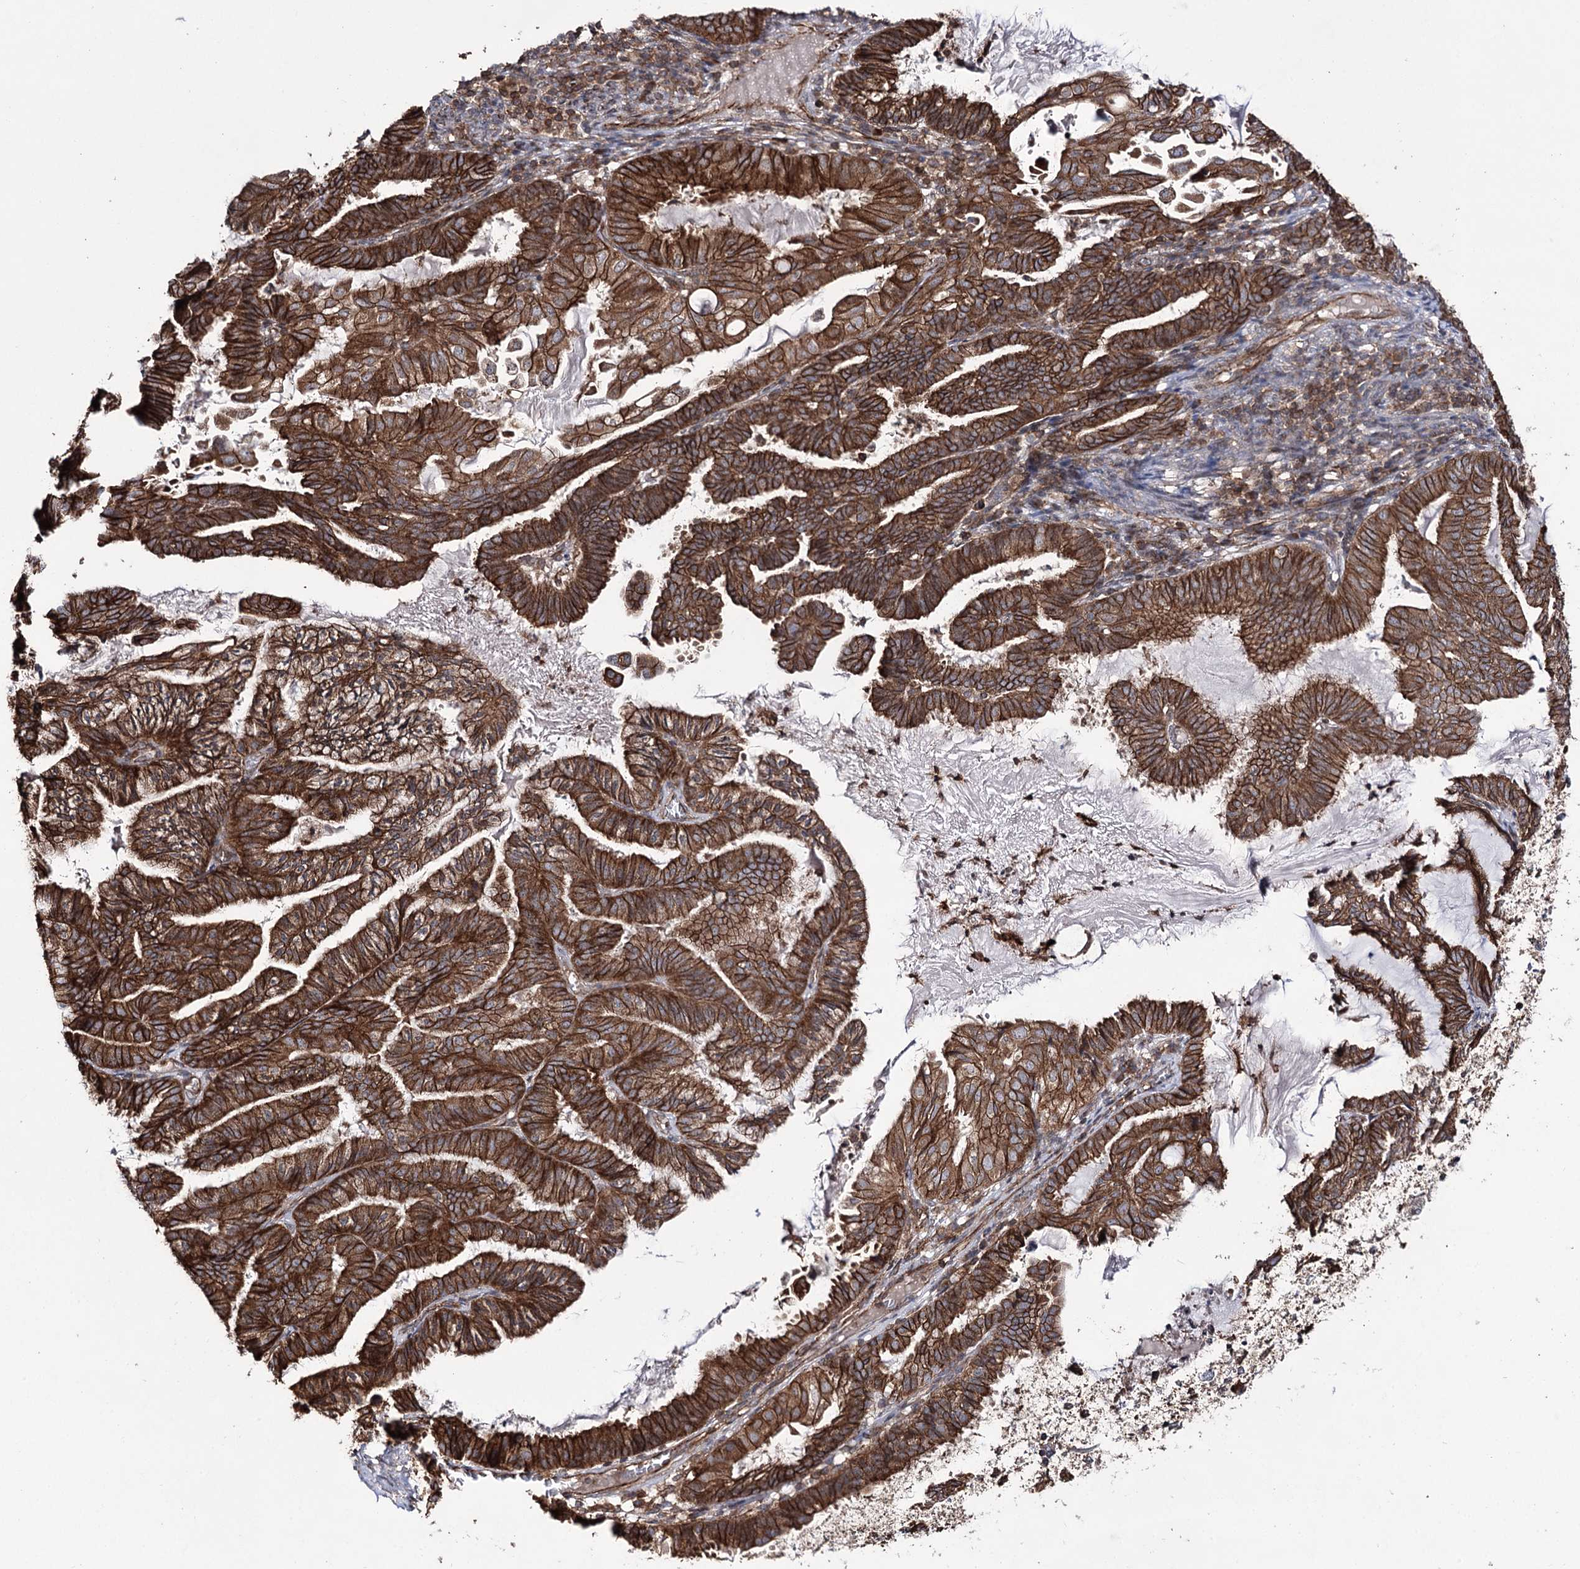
{"staining": {"intensity": "strong", "quantity": ">75%", "location": "cytoplasmic/membranous"}, "tissue": "endometrial cancer", "cell_type": "Tumor cells", "image_type": "cancer", "snomed": [{"axis": "morphology", "description": "Adenocarcinoma, NOS"}, {"axis": "topography", "description": "Endometrium"}], "caption": "Immunohistochemistry (IHC) photomicrograph of neoplastic tissue: human adenocarcinoma (endometrial) stained using IHC demonstrates high levels of strong protein expression localized specifically in the cytoplasmic/membranous of tumor cells, appearing as a cytoplasmic/membranous brown color.", "gene": "DHX29", "patient": {"sex": "female", "age": 86}}